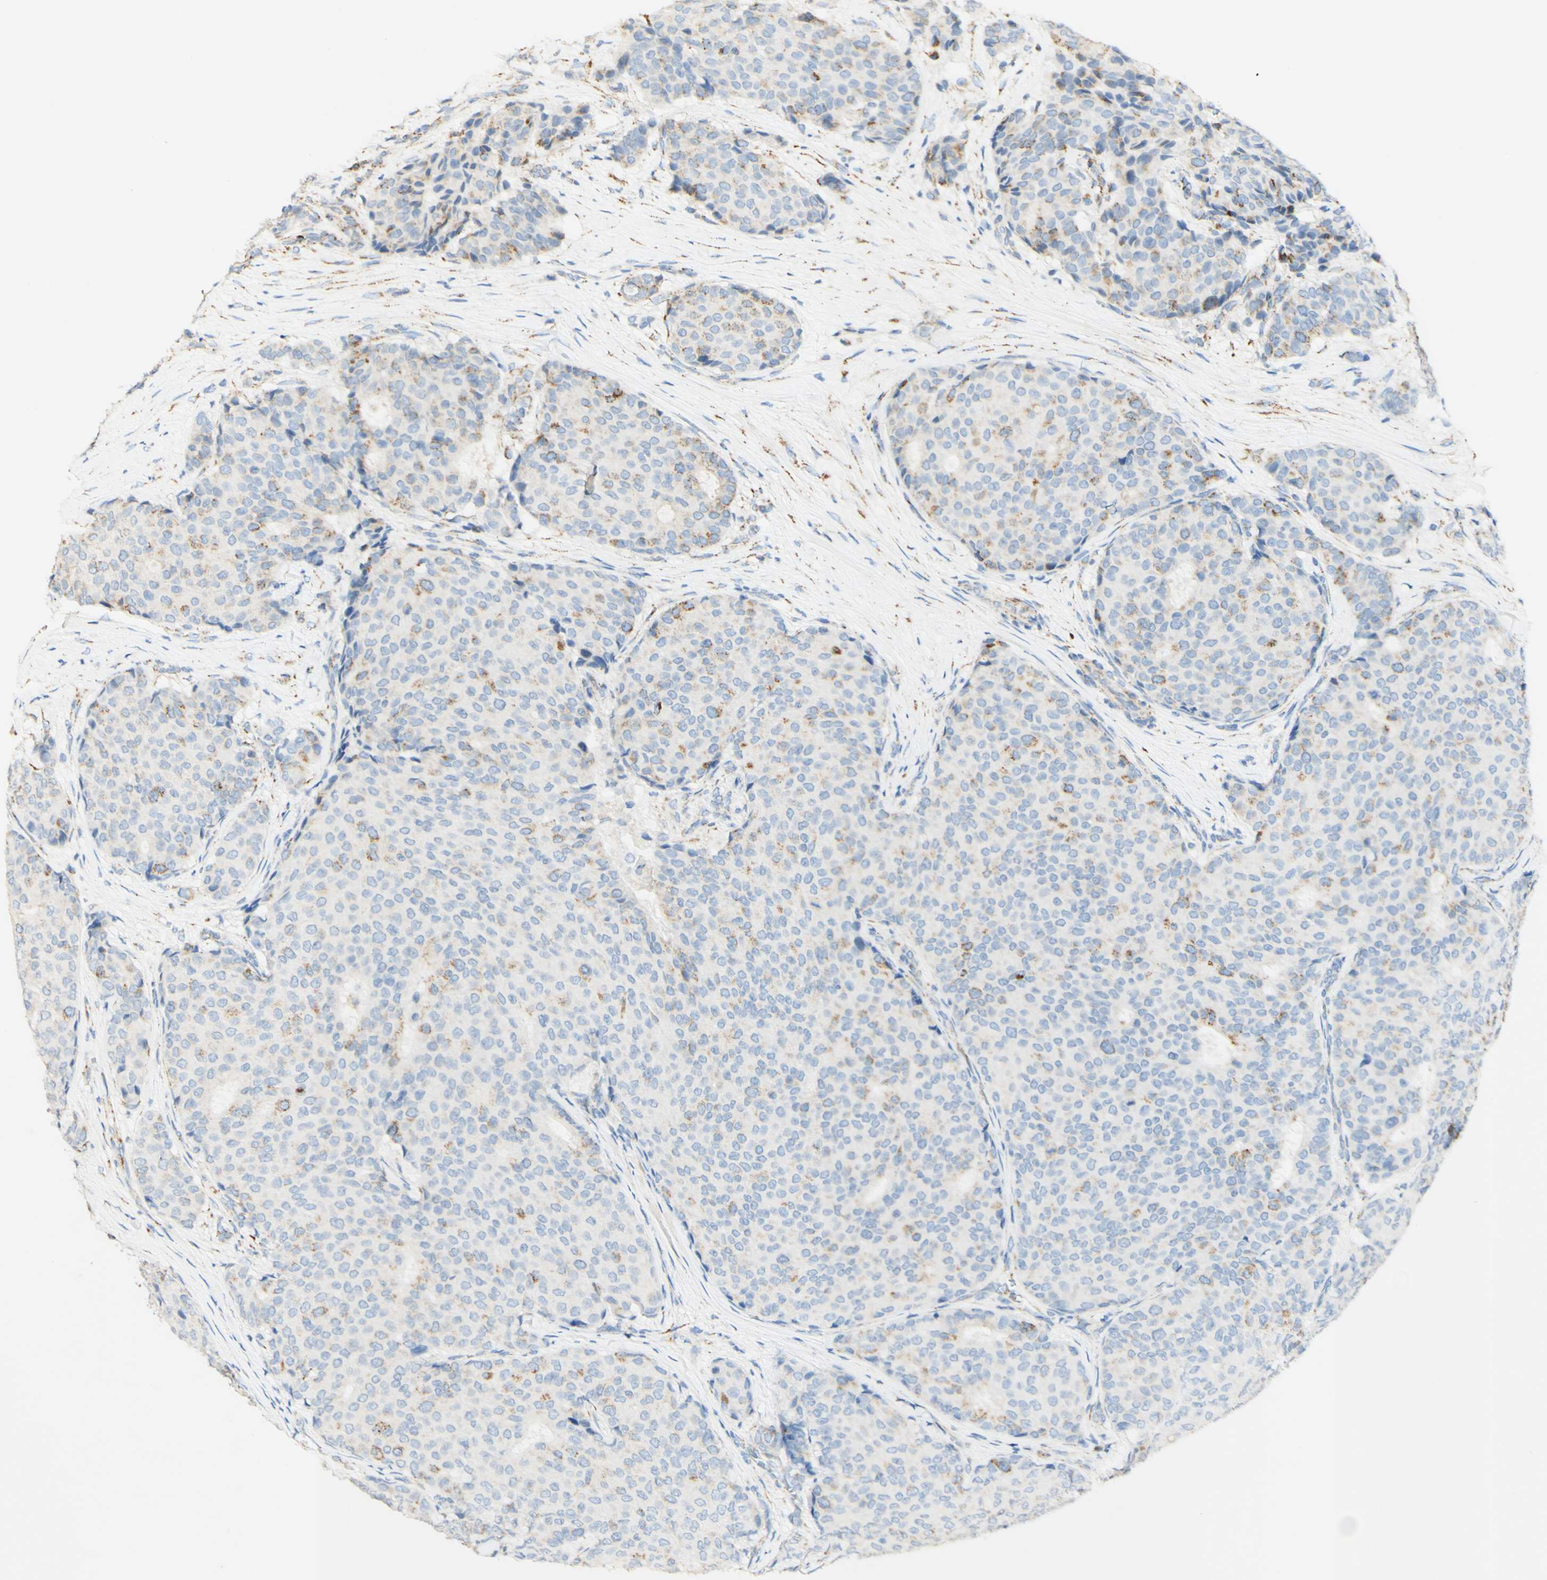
{"staining": {"intensity": "weak", "quantity": "25%-75%", "location": "cytoplasmic/membranous"}, "tissue": "breast cancer", "cell_type": "Tumor cells", "image_type": "cancer", "snomed": [{"axis": "morphology", "description": "Duct carcinoma"}, {"axis": "topography", "description": "Breast"}], "caption": "Protein expression analysis of human breast invasive ductal carcinoma reveals weak cytoplasmic/membranous staining in about 25%-75% of tumor cells.", "gene": "OXCT1", "patient": {"sex": "female", "age": 75}}